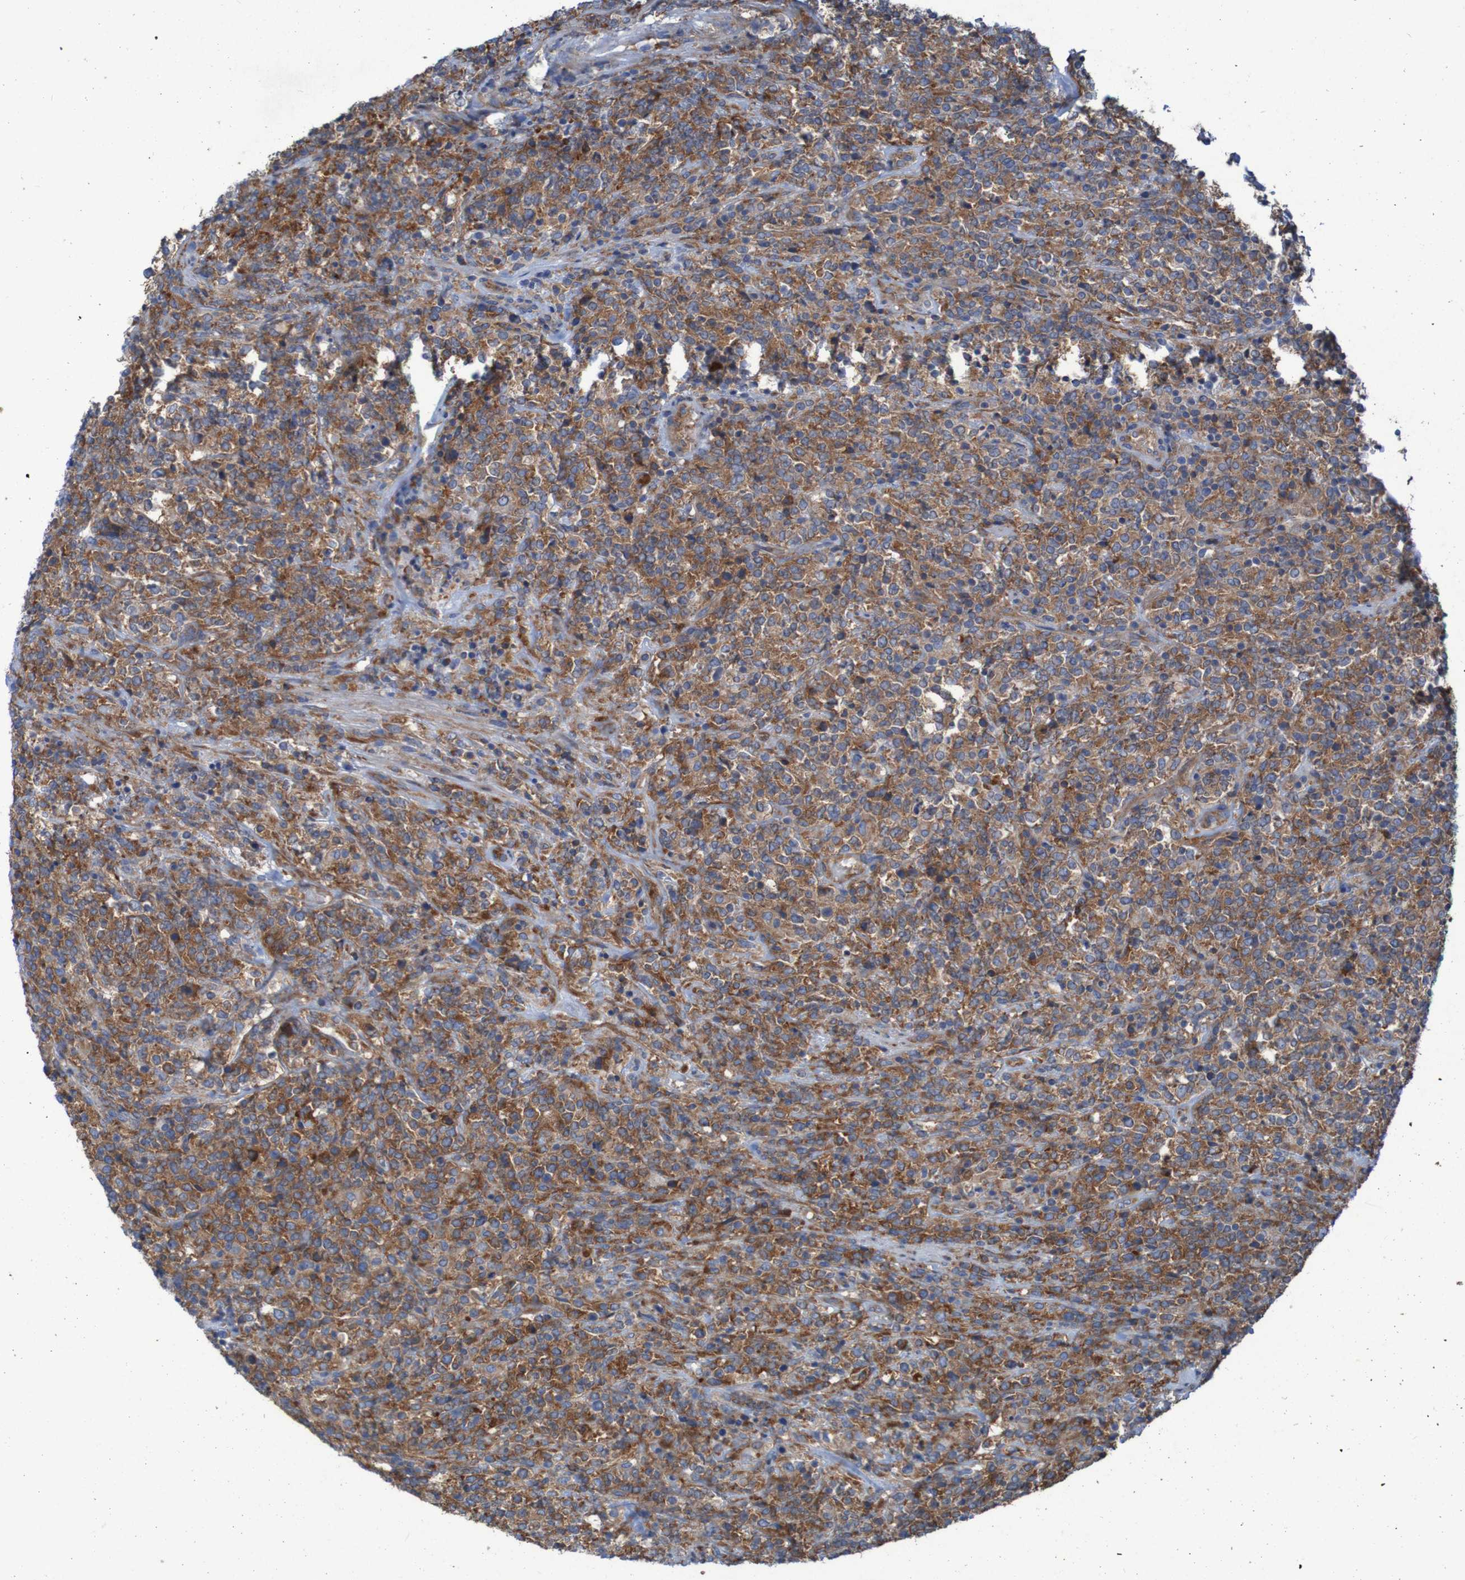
{"staining": {"intensity": "strong", "quantity": ">75%", "location": "cytoplasmic/membranous"}, "tissue": "lymphoma", "cell_type": "Tumor cells", "image_type": "cancer", "snomed": [{"axis": "morphology", "description": "Malignant lymphoma, non-Hodgkin's type, High grade"}, {"axis": "topography", "description": "Soft tissue"}], "caption": "Lymphoma stained with DAB IHC demonstrates high levels of strong cytoplasmic/membranous expression in approximately >75% of tumor cells.", "gene": "RPL10", "patient": {"sex": "male", "age": 18}}